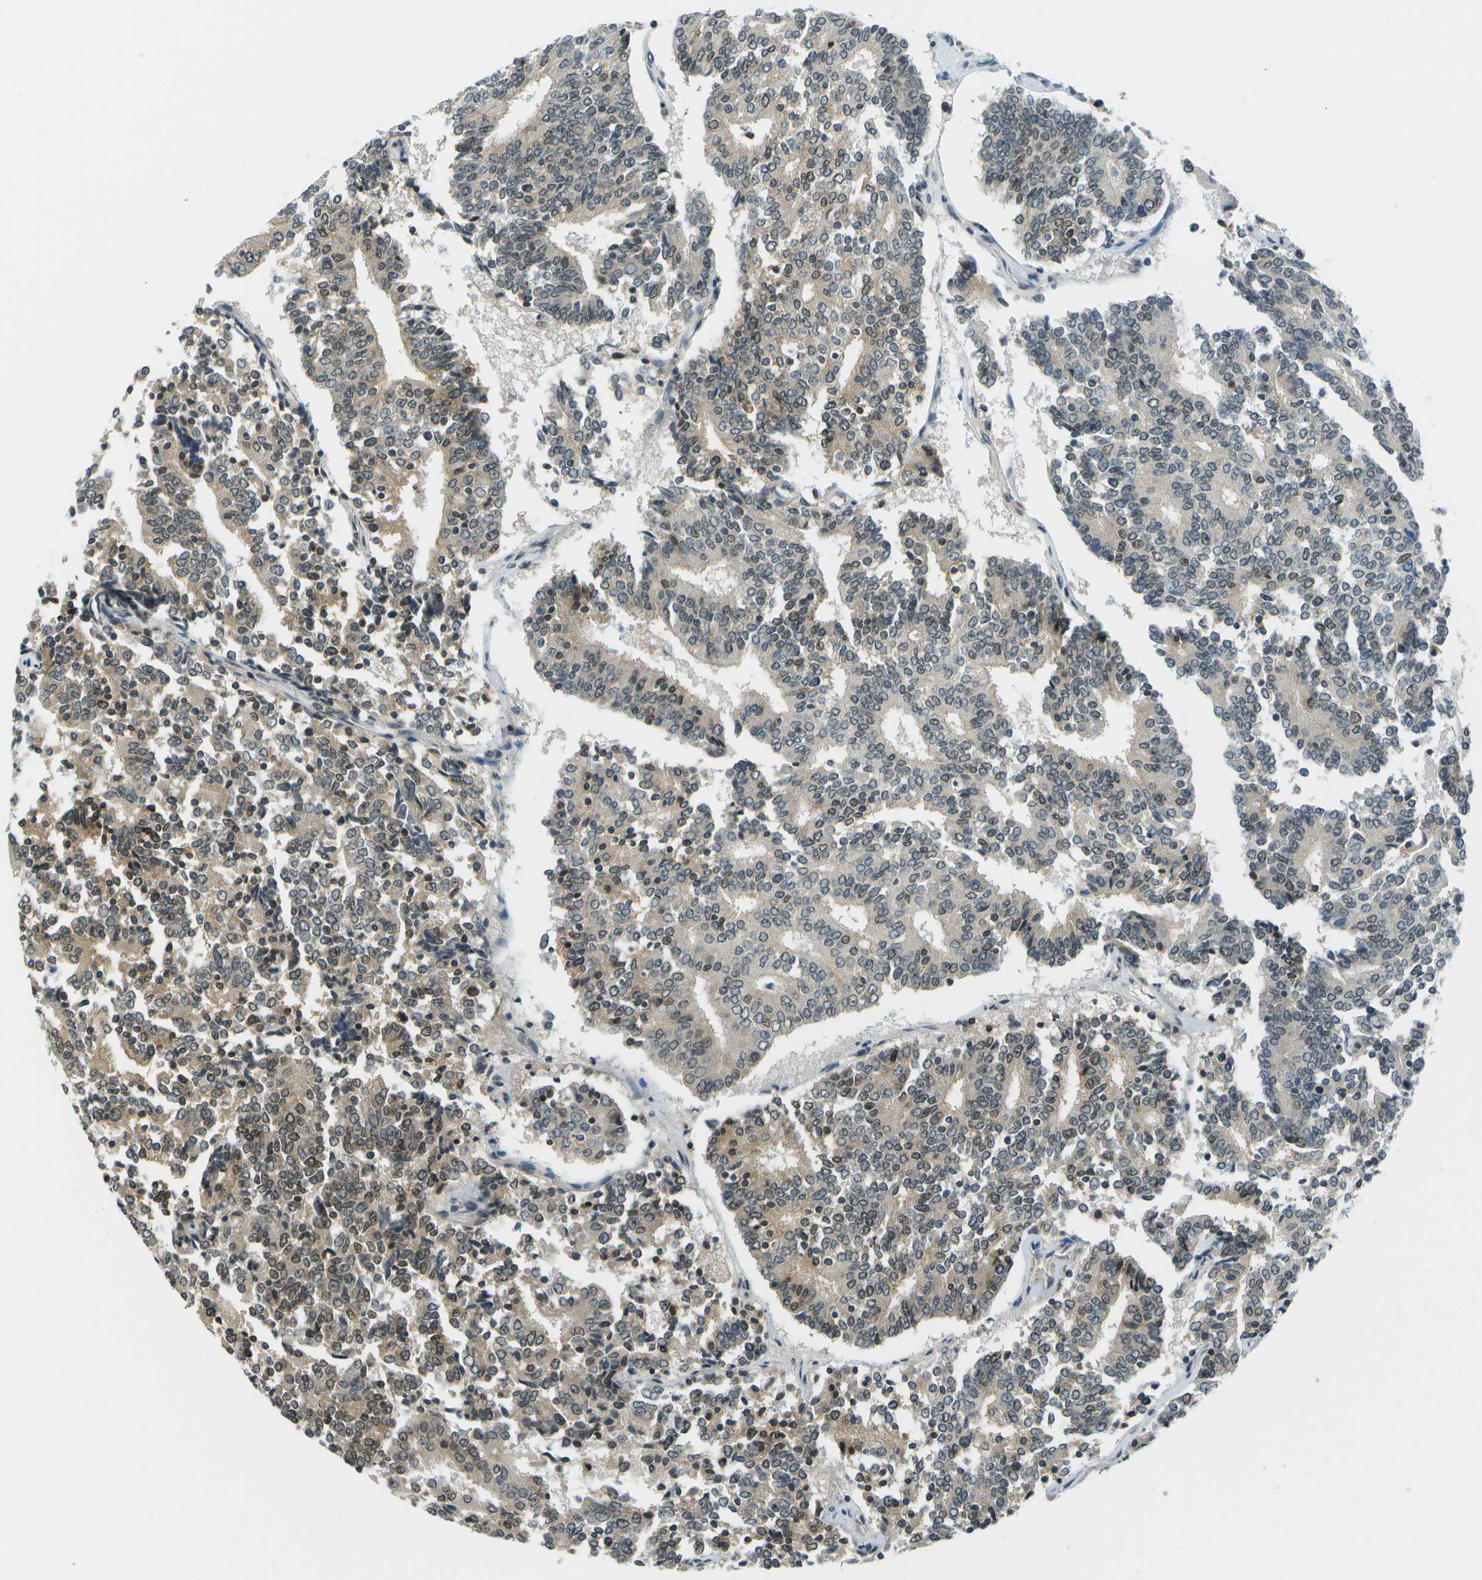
{"staining": {"intensity": "moderate", "quantity": "25%-75%", "location": "nuclear"}, "tissue": "prostate cancer", "cell_type": "Tumor cells", "image_type": "cancer", "snomed": [{"axis": "morphology", "description": "Normal tissue, NOS"}, {"axis": "morphology", "description": "Adenocarcinoma, High grade"}, {"axis": "topography", "description": "Prostate"}, {"axis": "topography", "description": "Seminal veicle"}], "caption": "Human prostate cancer stained with a protein marker reveals moderate staining in tumor cells.", "gene": "CBX5", "patient": {"sex": "male", "age": 55}}